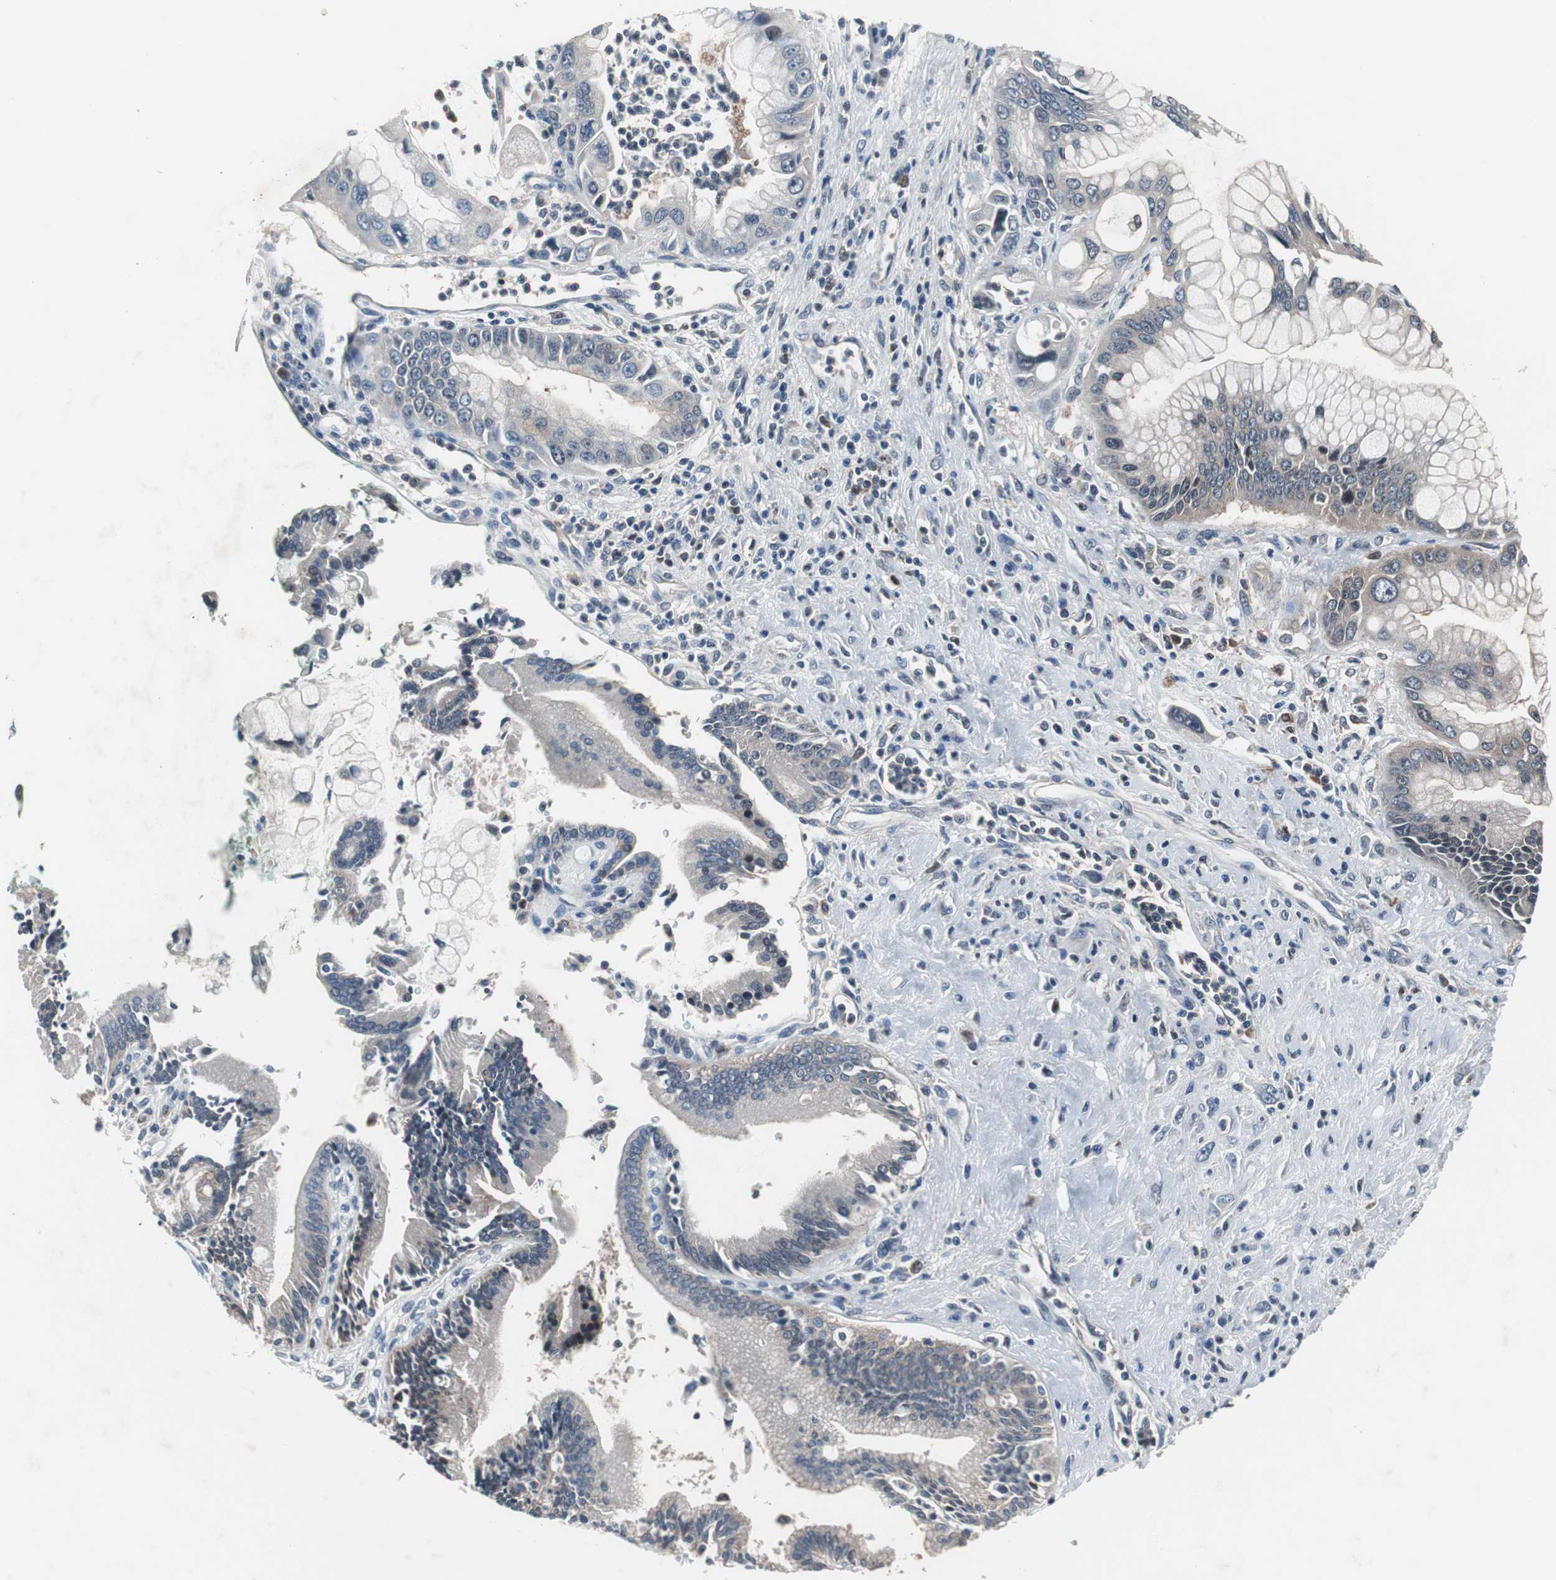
{"staining": {"intensity": "weak", "quantity": ">75%", "location": "cytoplasmic/membranous"}, "tissue": "pancreatic cancer", "cell_type": "Tumor cells", "image_type": "cancer", "snomed": [{"axis": "morphology", "description": "Adenocarcinoma, NOS"}, {"axis": "topography", "description": "Pancreas"}], "caption": "Protein analysis of pancreatic adenocarcinoma tissue shows weak cytoplasmic/membranous staining in about >75% of tumor cells.", "gene": "PAK1", "patient": {"sex": "male", "age": 59}}